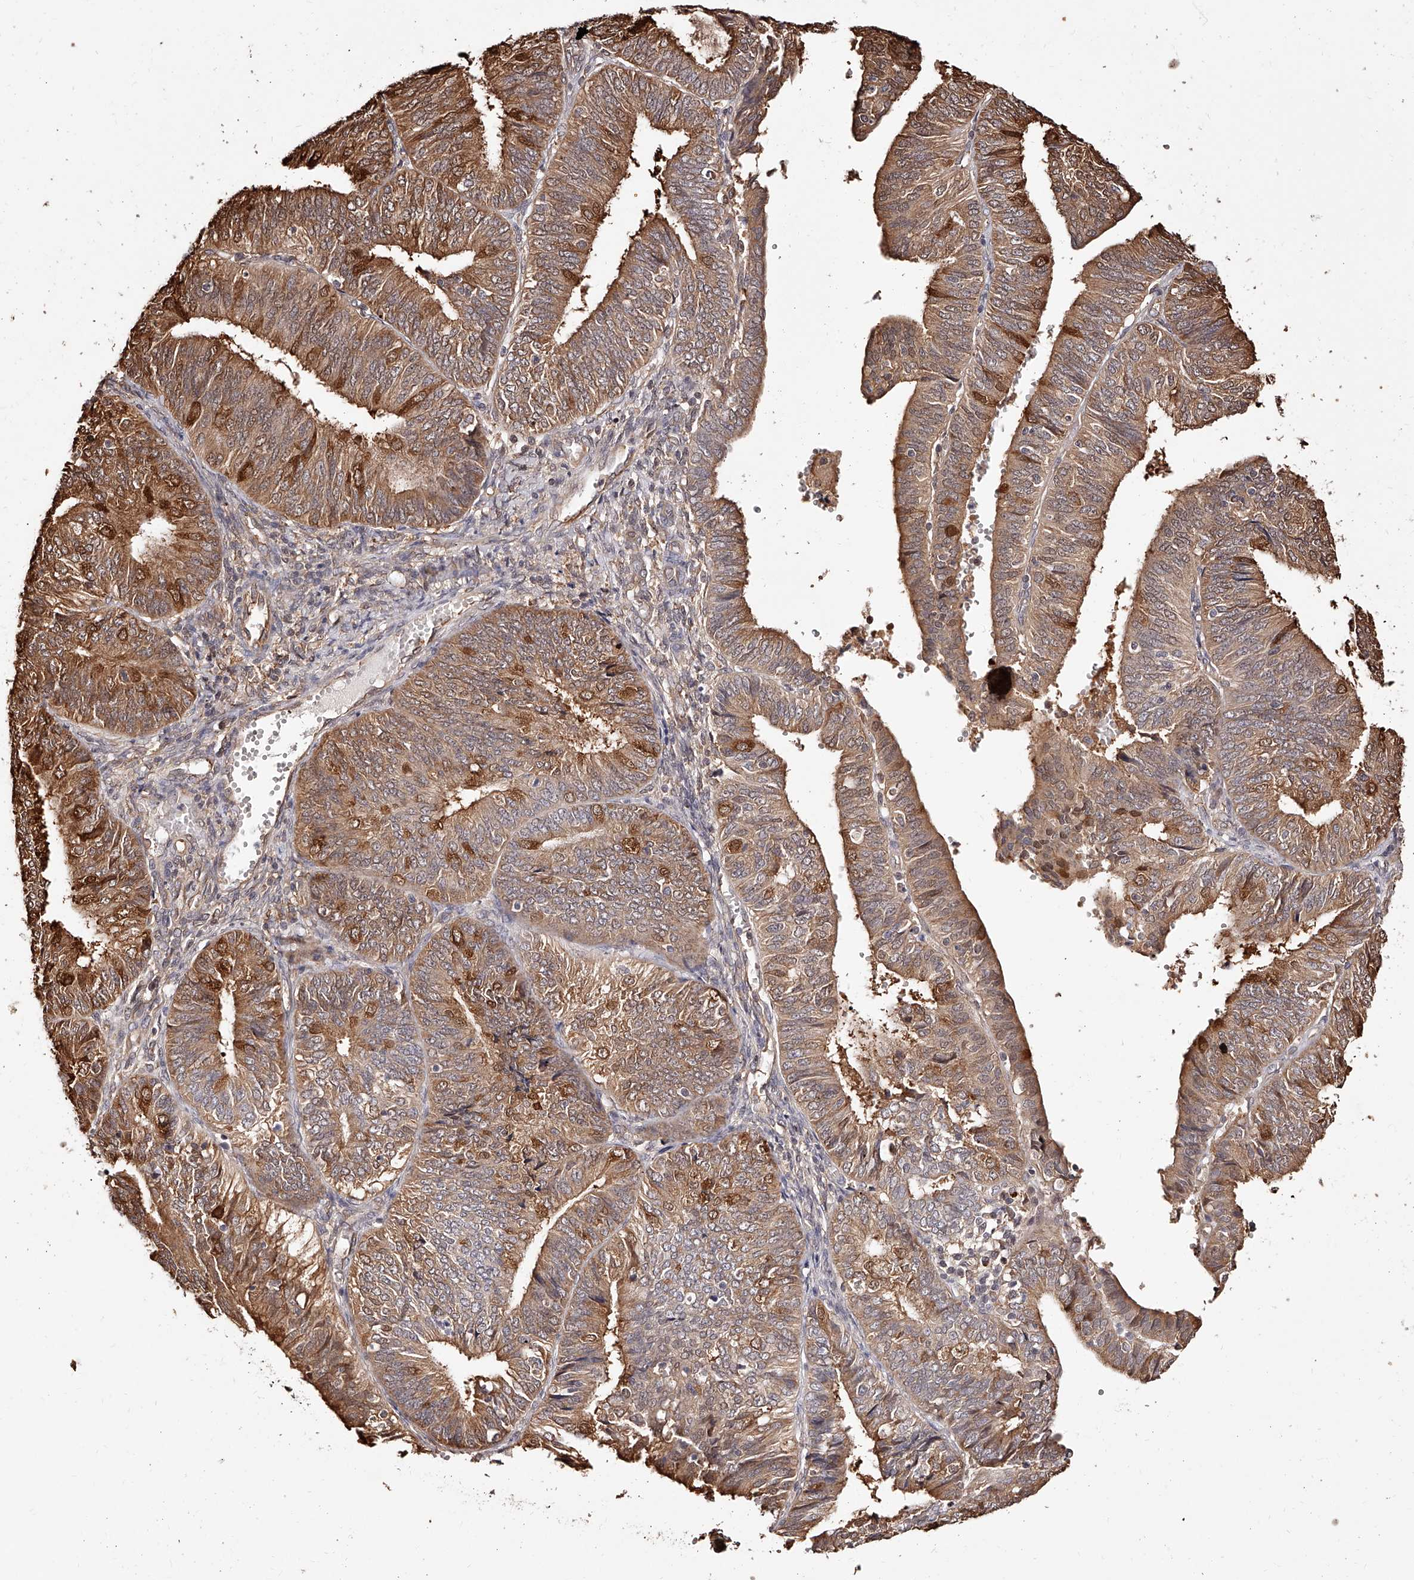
{"staining": {"intensity": "moderate", "quantity": ">75%", "location": "cytoplasmic/membranous,nuclear"}, "tissue": "endometrial cancer", "cell_type": "Tumor cells", "image_type": "cancer", "snomed": [{"axis": "morphology", "description": "Adenocarcinoma, NOS"}, {"axis": "topography", "description": "Endometrium"}], "caption": "The histopathology image reveals a brown stain indicating the presence of a protein in the cytoplasmic/membranous and nuclear of tumor cells in adenocarcinoma (endometrial). (DAB IHC, brown staining for protein, blue staining for nuclei).", "gene": "ZNF582", "patient": {"sex": "female", "age": 58}}